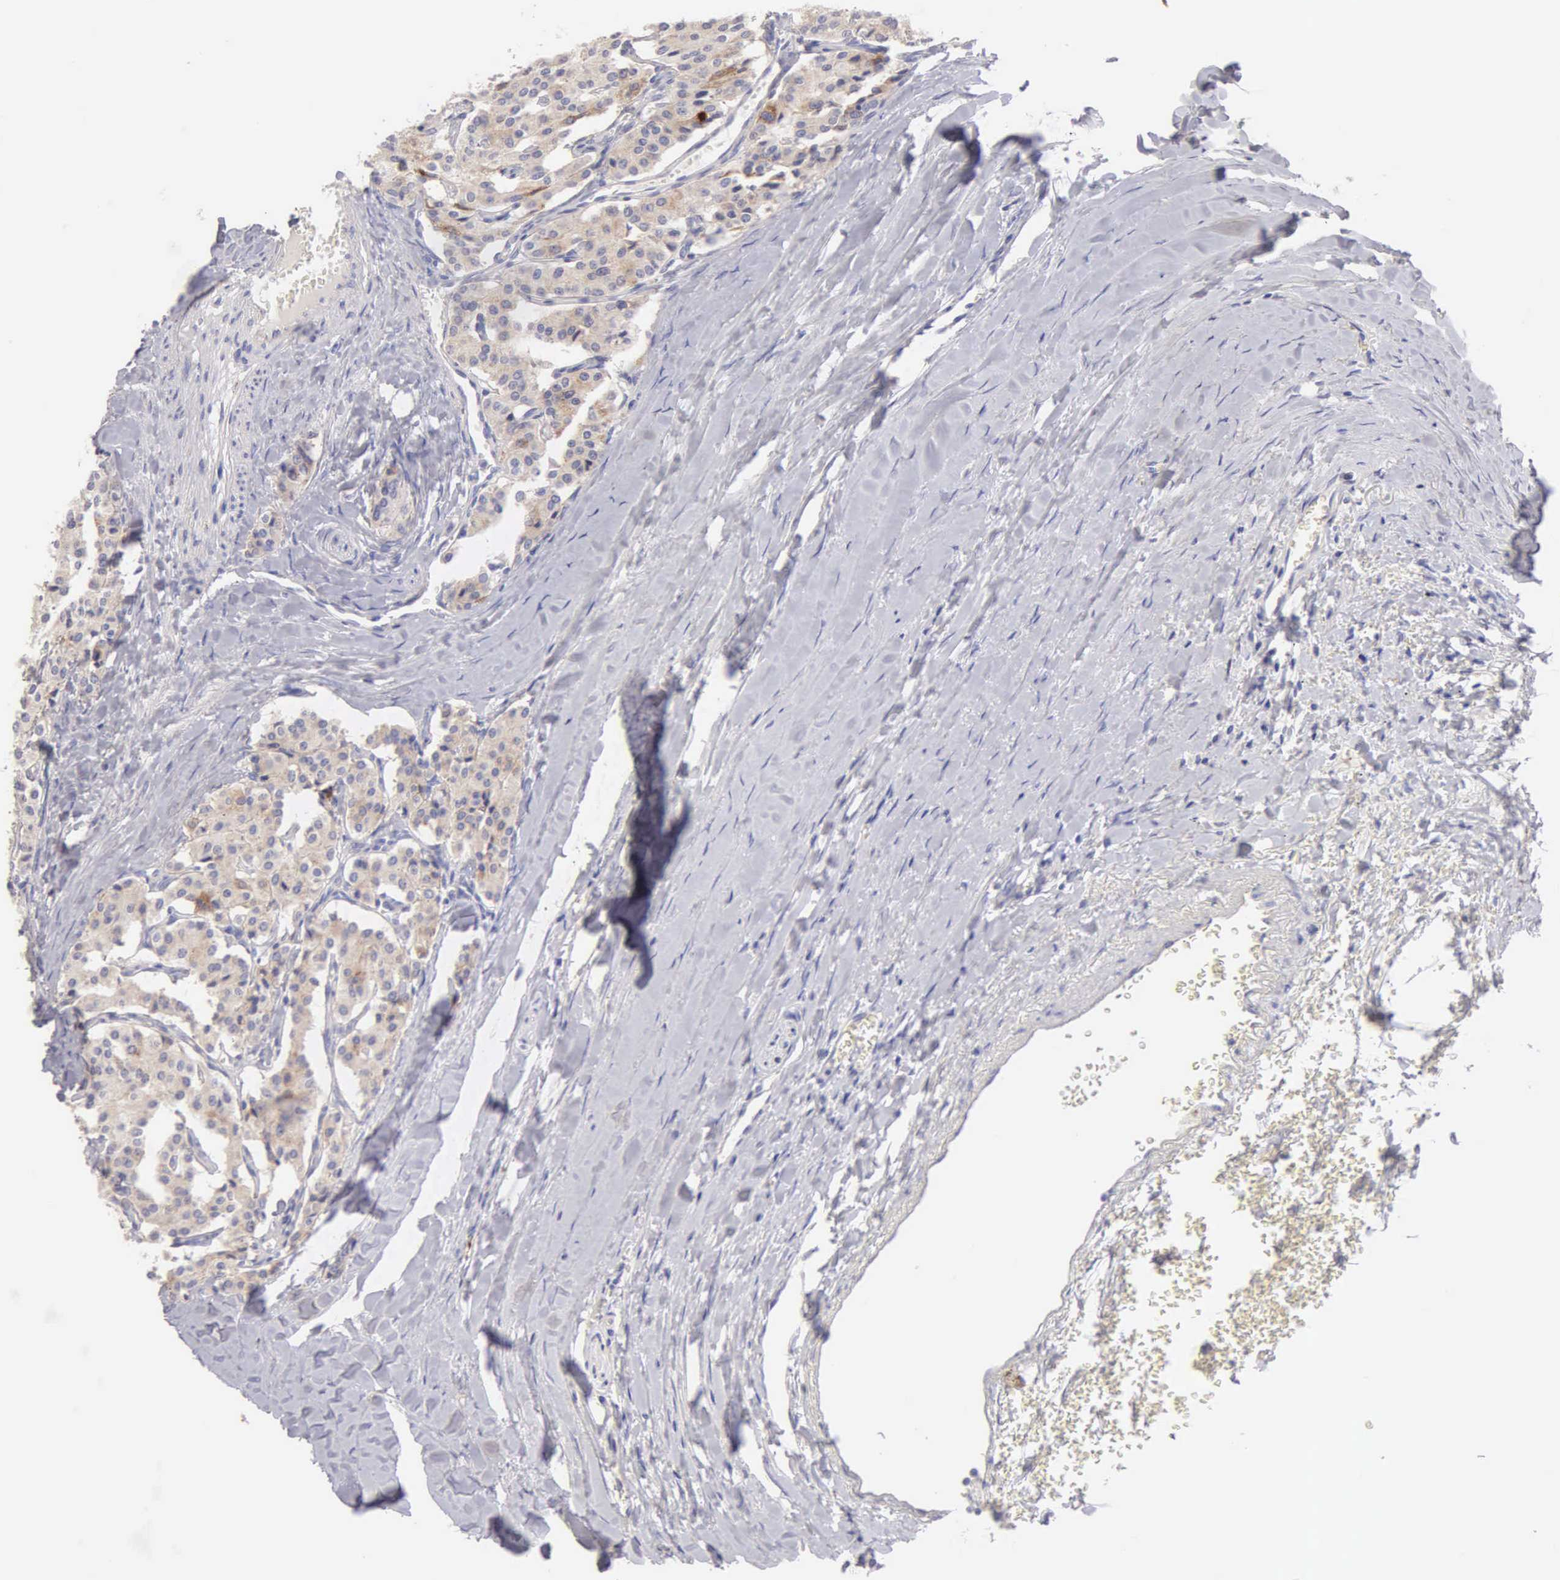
{"staining": {"intensity": "weak", "quantity": ">75%", "location": "cytoplasmic/membranous"}, "tissue": "carcinoid", "cell_type": "Tumor cells", "image_type": "cancer", "snomed": [{"axis": "morphology", "description": "Carcinoid, malignant, NOS"}, {"axis": "topography", "description": "Bronchus"}], "caption": "Carcinoid (malignant) stained with DAB immunohistochemistry (IHC) exhibits low levels of weak cytoplasmic/membranous expression in approximately >75% of tumor cells.", "gene": "APP", "patient": {"sex": "male", "age": 55}}